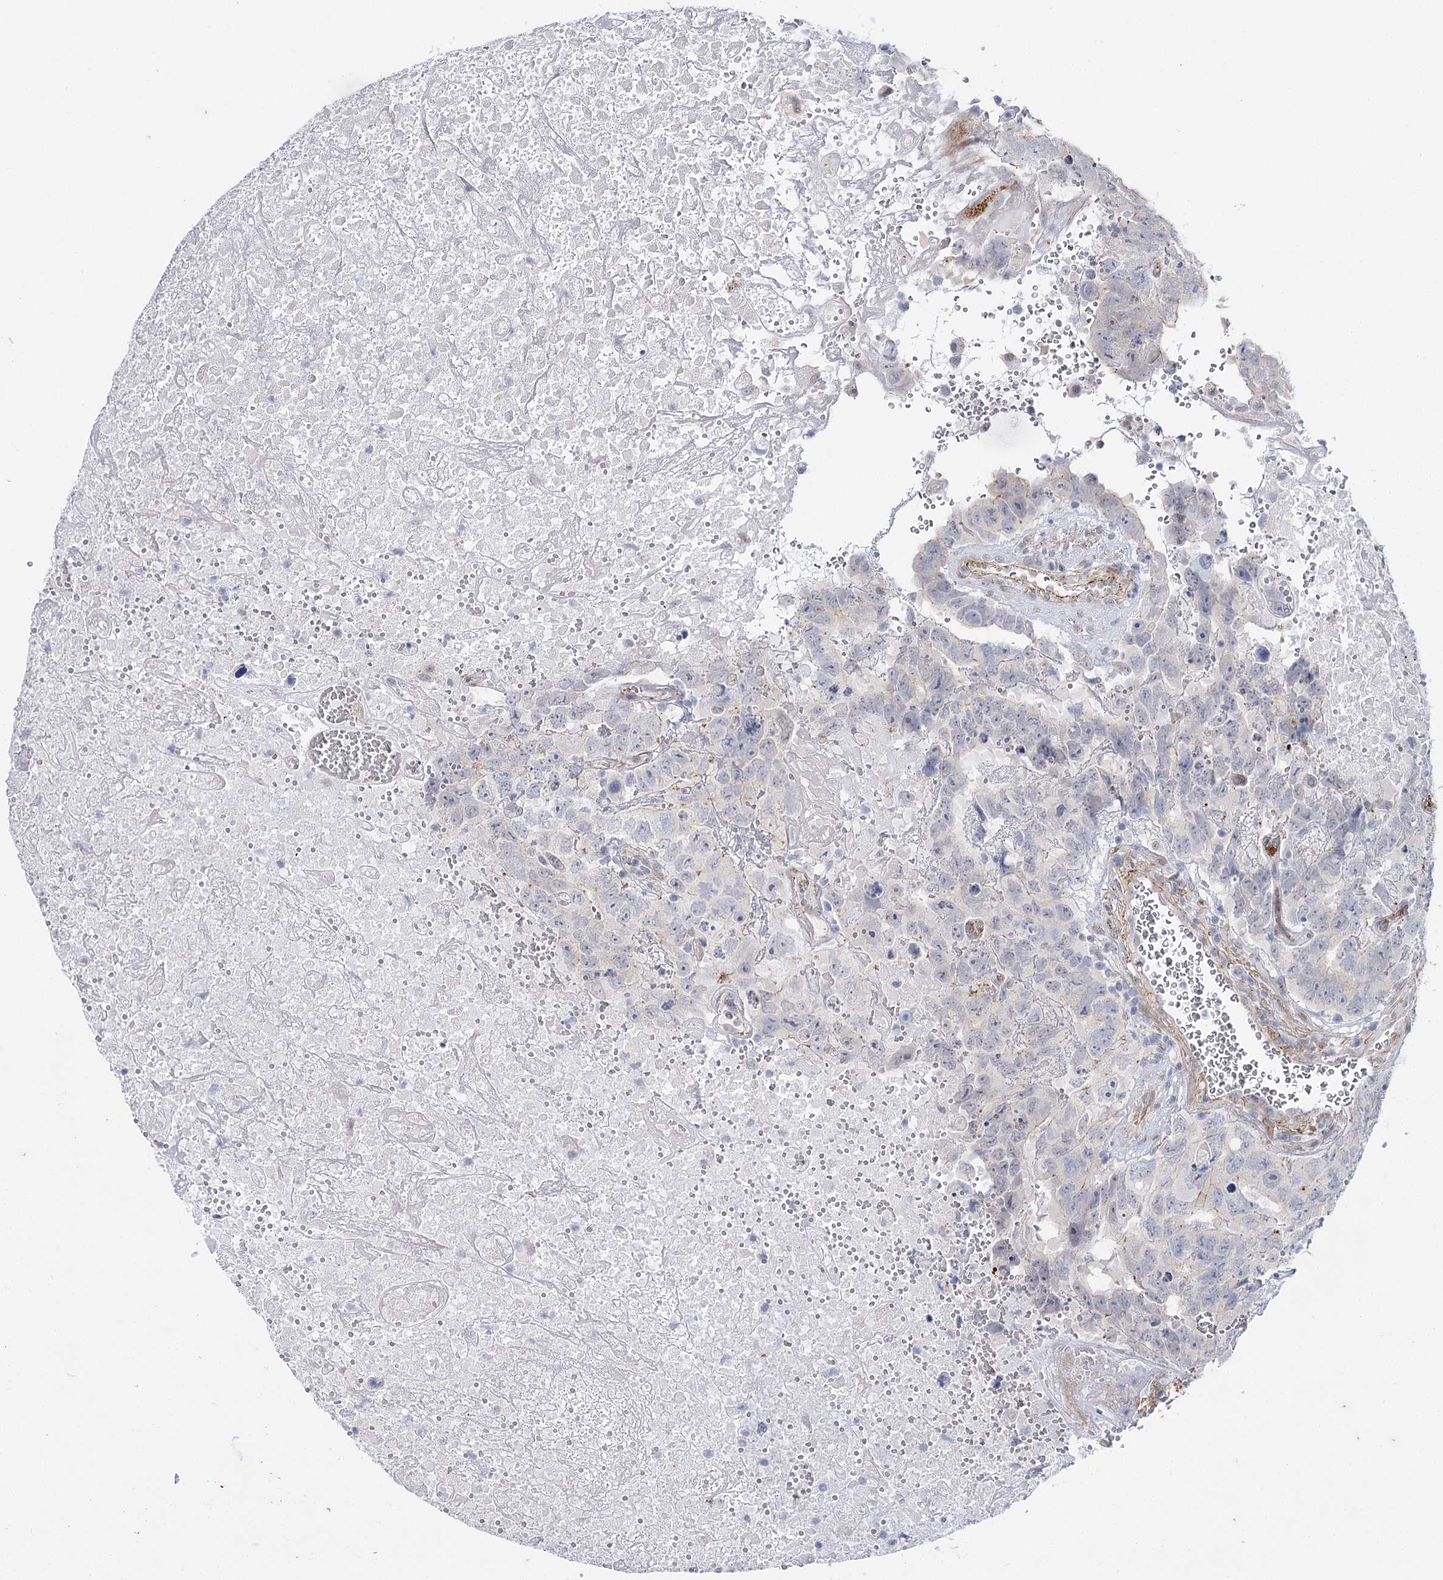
{"staining": {"intensity": "negative", "quantity": "none", "location": "none"}, "tissue": "testis cancer", "cell_type": "Tumor cells", "image_type": "cancer", "snomed": [{"axis": "morphology", "description": "Carcinoma, Embryonal, NOS"}, {"axis": "topography", "description": "Testis"}], "caption": "Human testis cancer stained for a protein using immunohistochemistry (IHC) displays no positivity in tumor cells.", "gene": "AGXT2", "patient": {"sex": "male", "age": 45}}